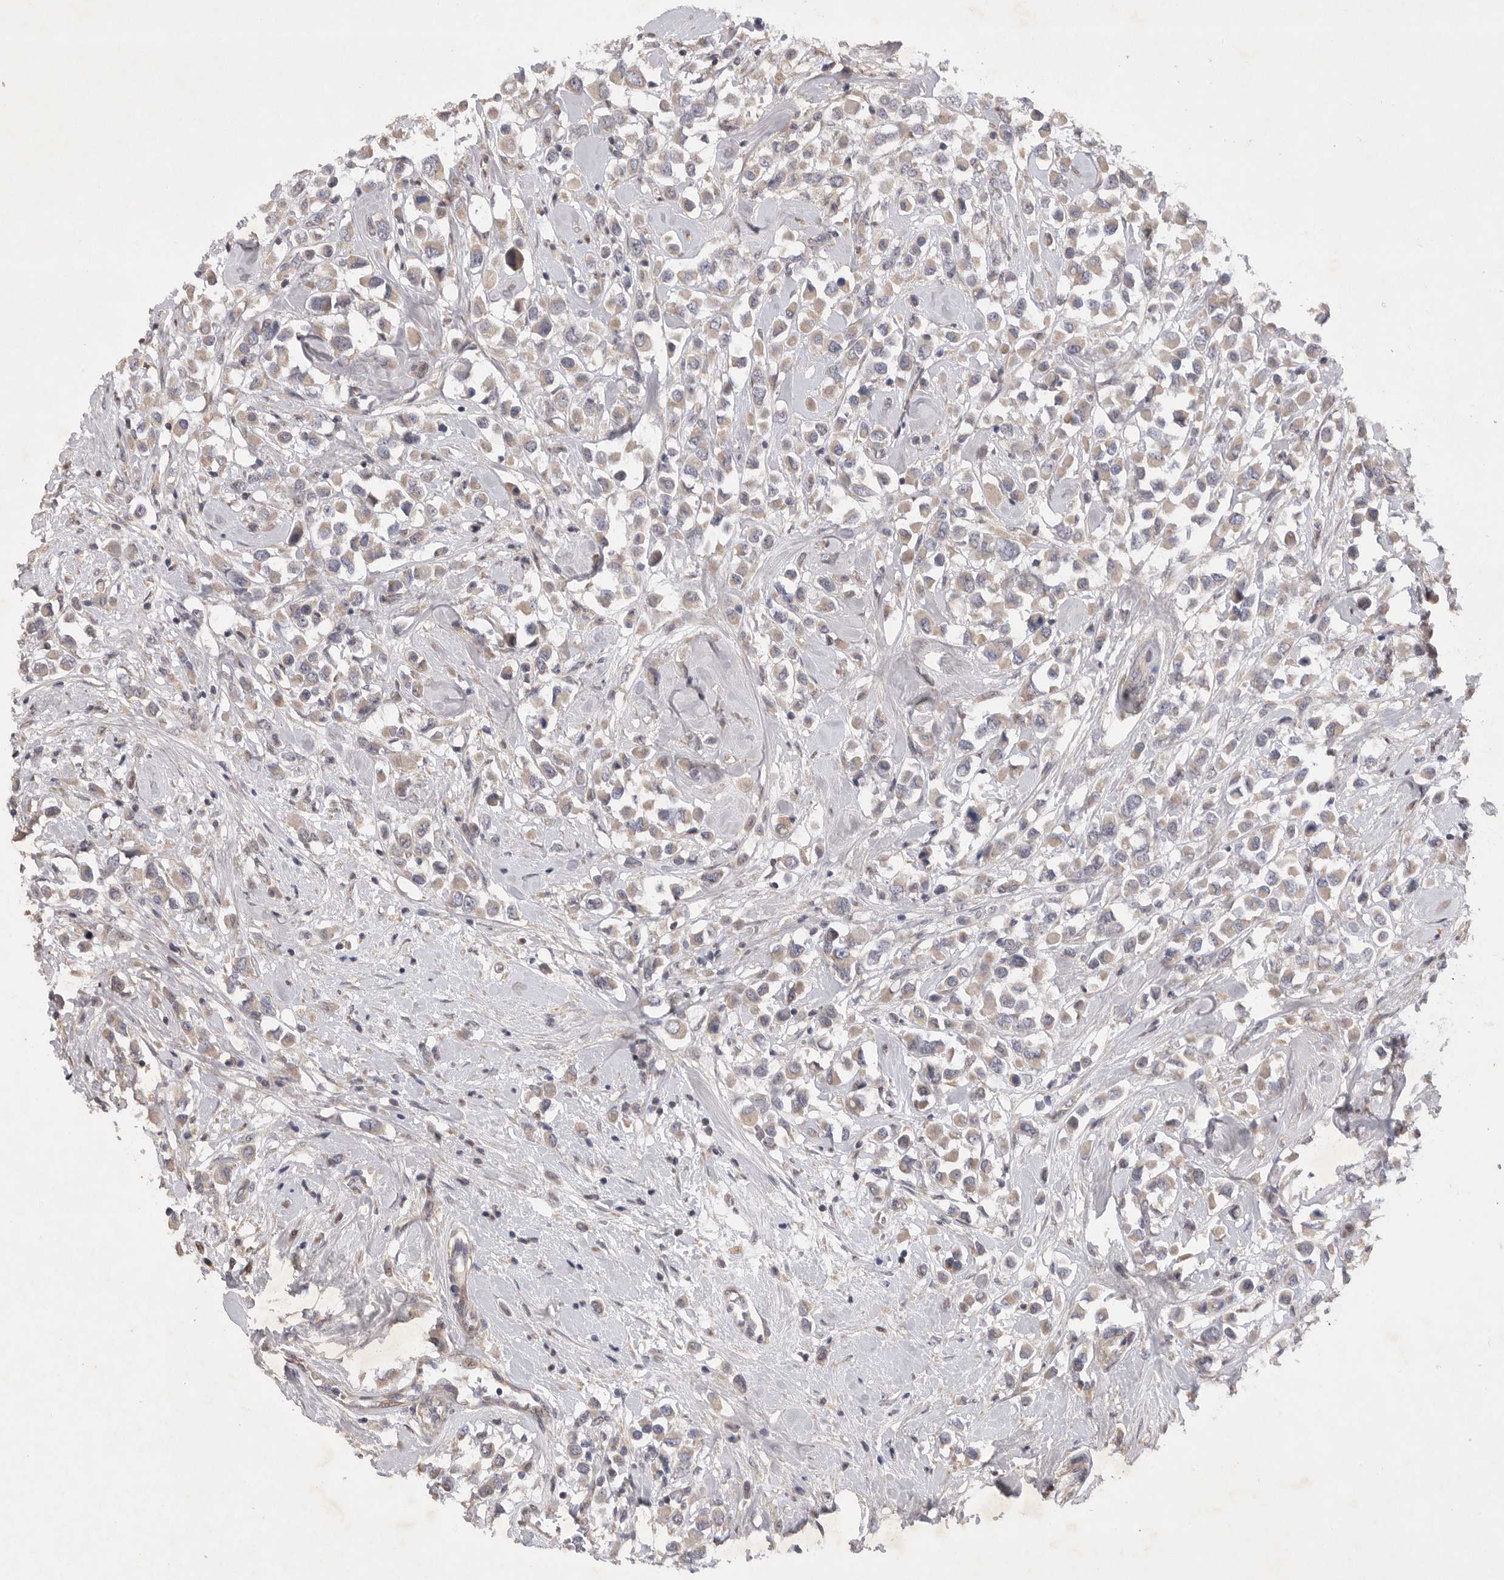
{"staining": {"intensity": "weak", "quantity": ">75%", "location": "cytoplasmic/membranous"}, "tissue": "breast cancer", "cell_type": "Tumor cells", "image_type": "cancer", "snomed": [{"axis": "morphology", "description": "Duct carcinoma"}, {"axis": "topography", "description": "Breast"}], "caption": "Human intraductal carcinoma (breast) stained for a protein (brown) reveals weak cytoplasmic/membranous positive expression in approximately >75% of tumor cells.", "gene": "EDEM3", "patient": {"sex": "female", "age": 61}}